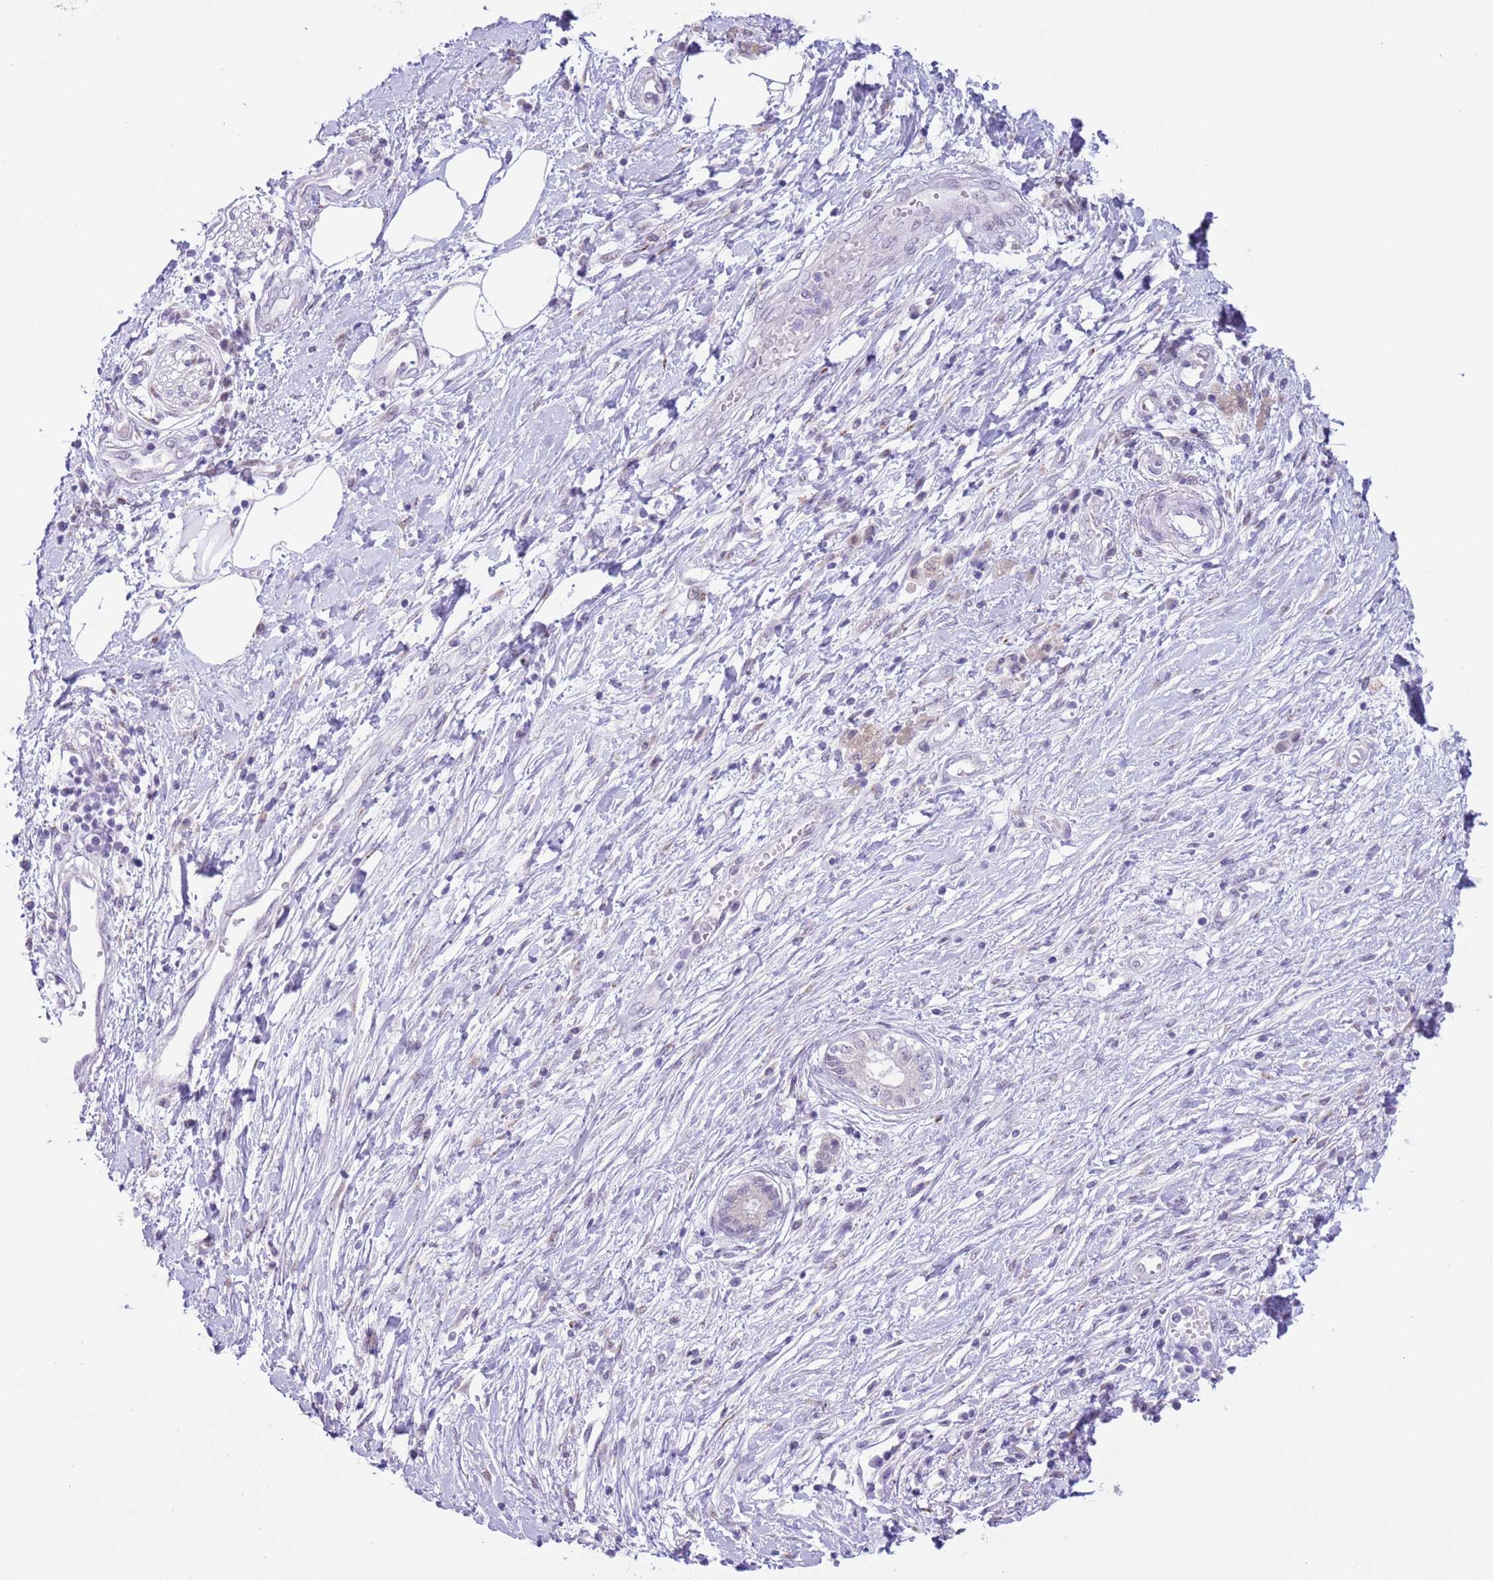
{"staining": {"intensity": "negative", "quantity": "none", "location": "none"}, "tissue": "pancreatic cancer", "cell_type": "Tumor cells", "image_type": "cancer", "snomed": [{"axis": "morphology", "description": "Adenocarcinoma, NOS"}, {"axis": "topography", "description": "Pancreas"}], "caption": "An image of pancreatic cancer stained for a protein demonstrates no brown staining in tumor cells. (Brightfield microscopy of DAB immunohistochemistry (IHC) at high magnification).", "gene": "ZNF576", "patient": {"sex": "male", "age": 68}}